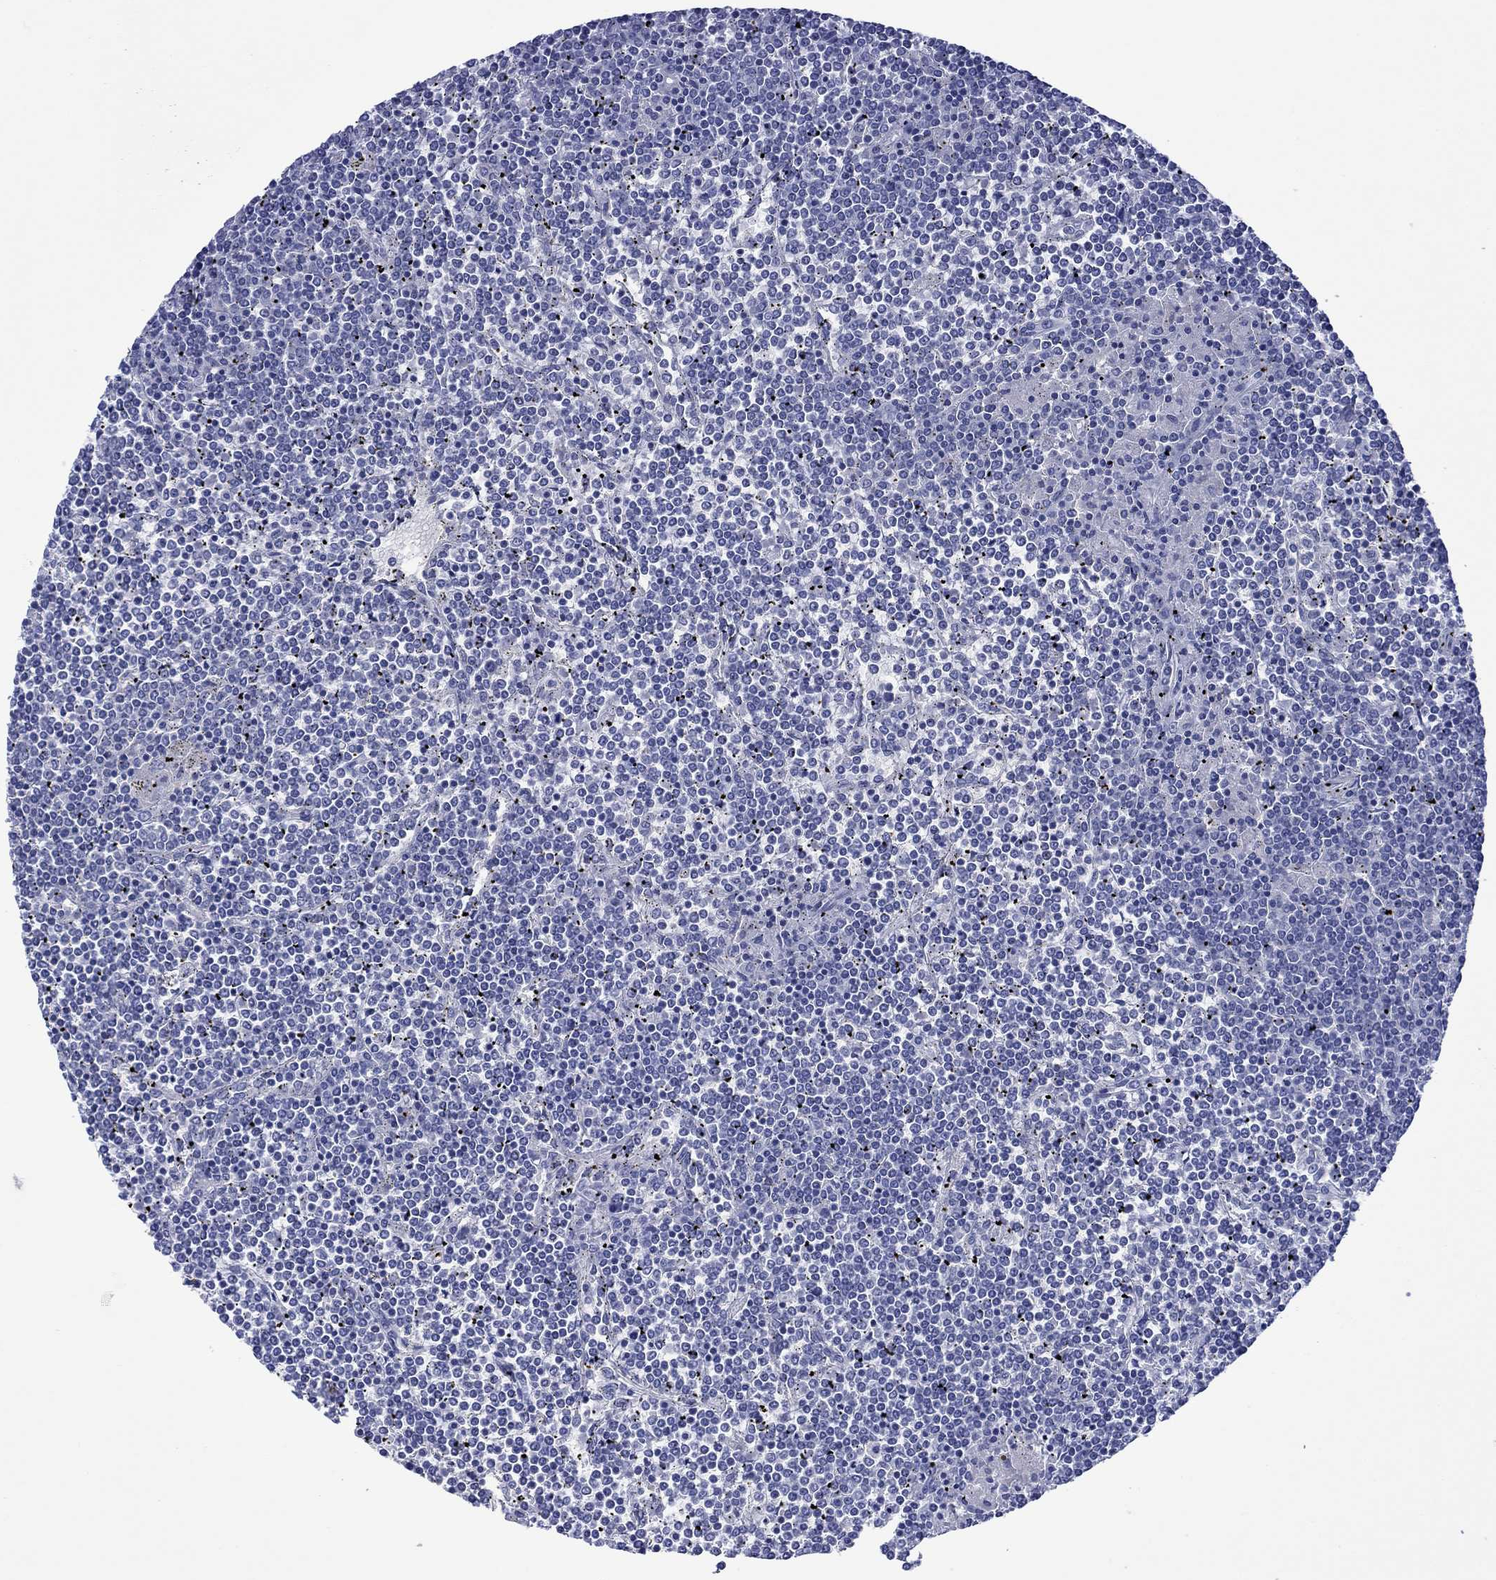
{"staining": {"intensity": "negative", "quantity": "none", "location": "none"}, "tissue": "lymphoma", "cell_type": "Tumor cells", "image_type": "cancer", "snomed": [{"axis": "morphology", "description": "Malignant lymphoma, non-Hodgkin's type, Low grade"}, {"axis": "topography", "description": "Spleen"}], "caption": "Human low-grade malignant lymphoma, non-Hodgkin's type stained for a protein using IHC displays no positivity in tumor cells.", "gene": "MLANA", "patient": {"sex": "female", "age": 19}}